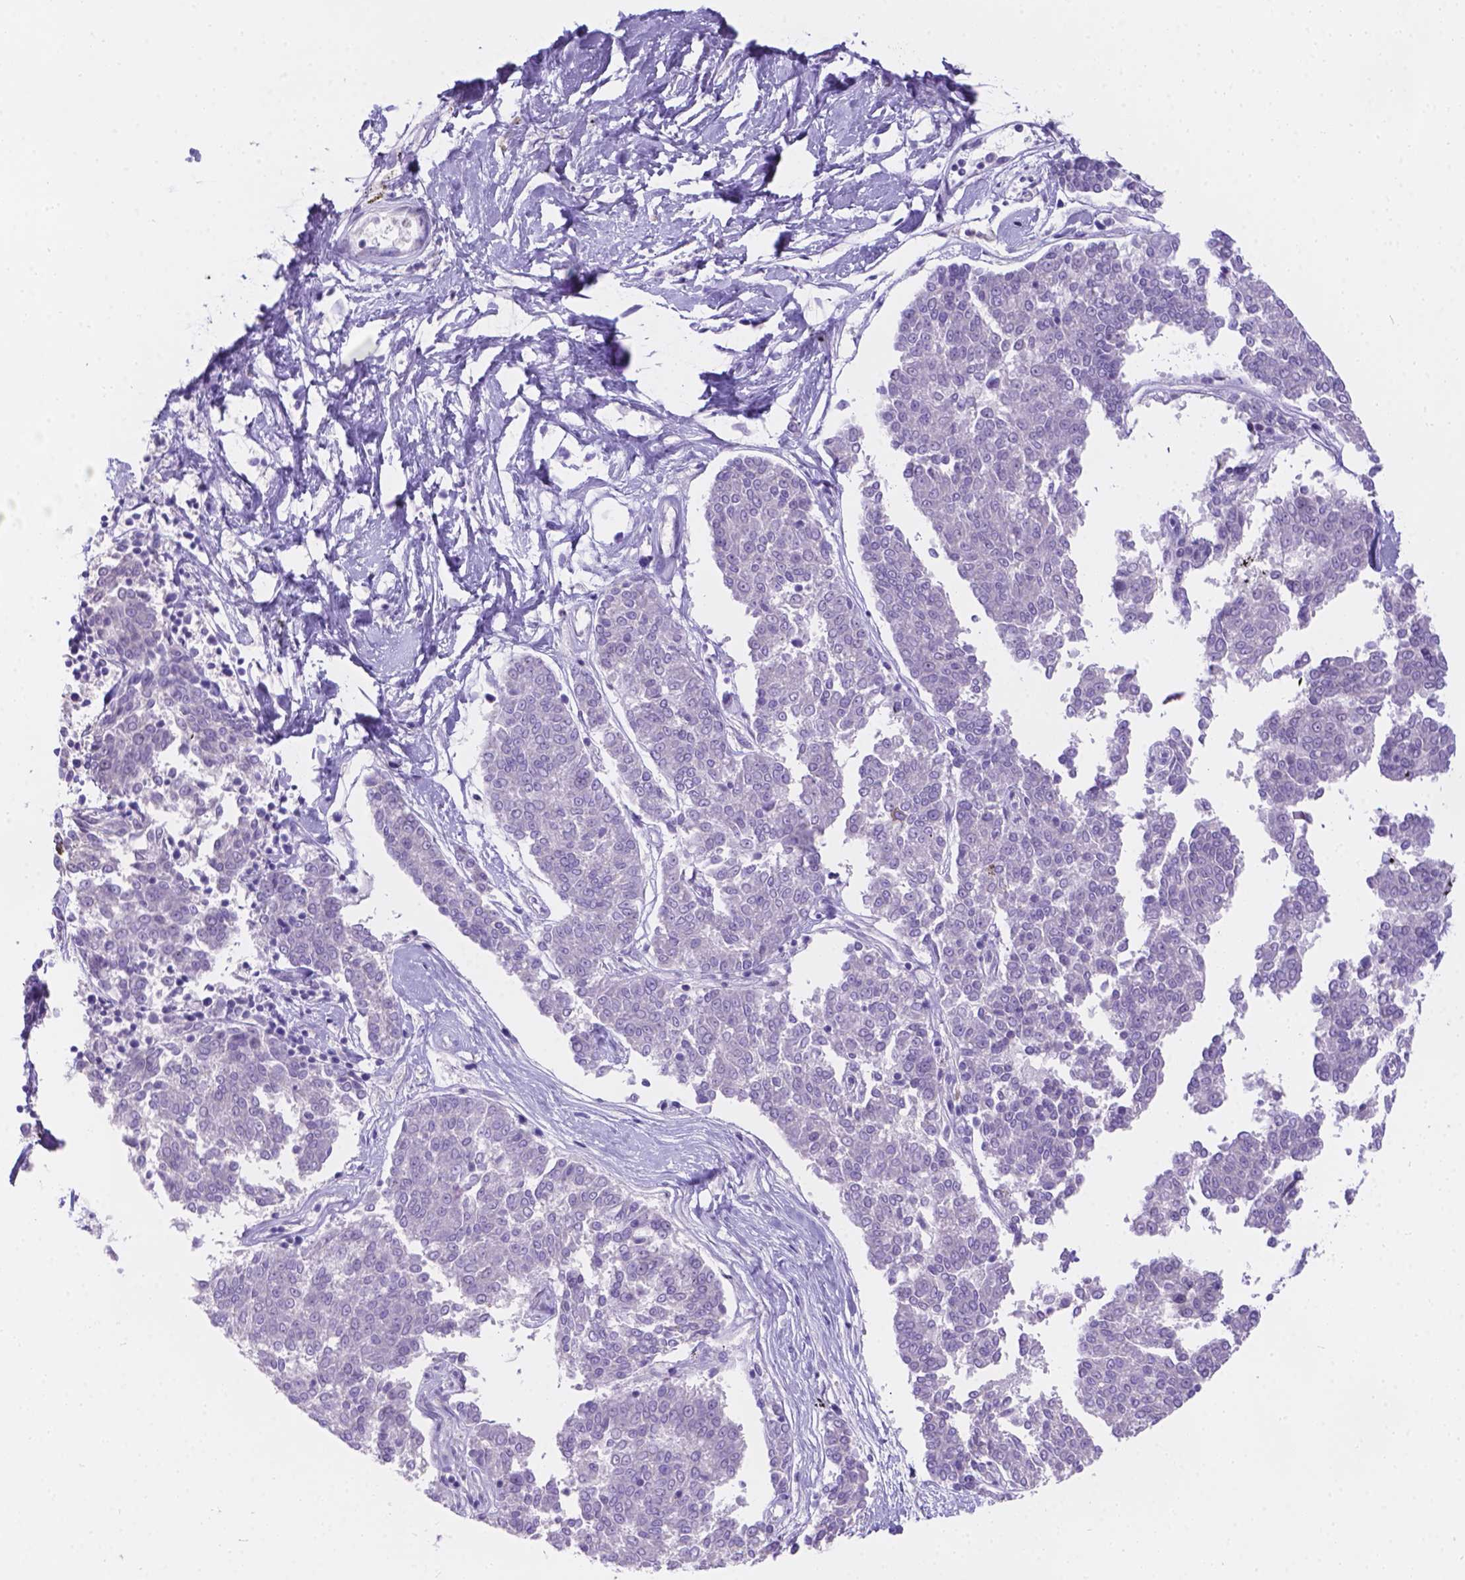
{"staining": {"intensity": "negative", "quantity": "none", "location": "none"}, "tissue": "melanoma", "cell_type": "Tumor cells", "image_type": "cancer", "snomed": [{"axis": "morphology", "description": "Malignant melanoma, NOS"}, {"axis": "topography", "description": "Skin"}], "caption": "Immunohistochemistry histopathology image of neoplastic tissue: human melanoma stained with DAB displays no significant protein expression in tumor cells.", "gene": "CD96", "patient": {"sex": "female", "age": 72}}